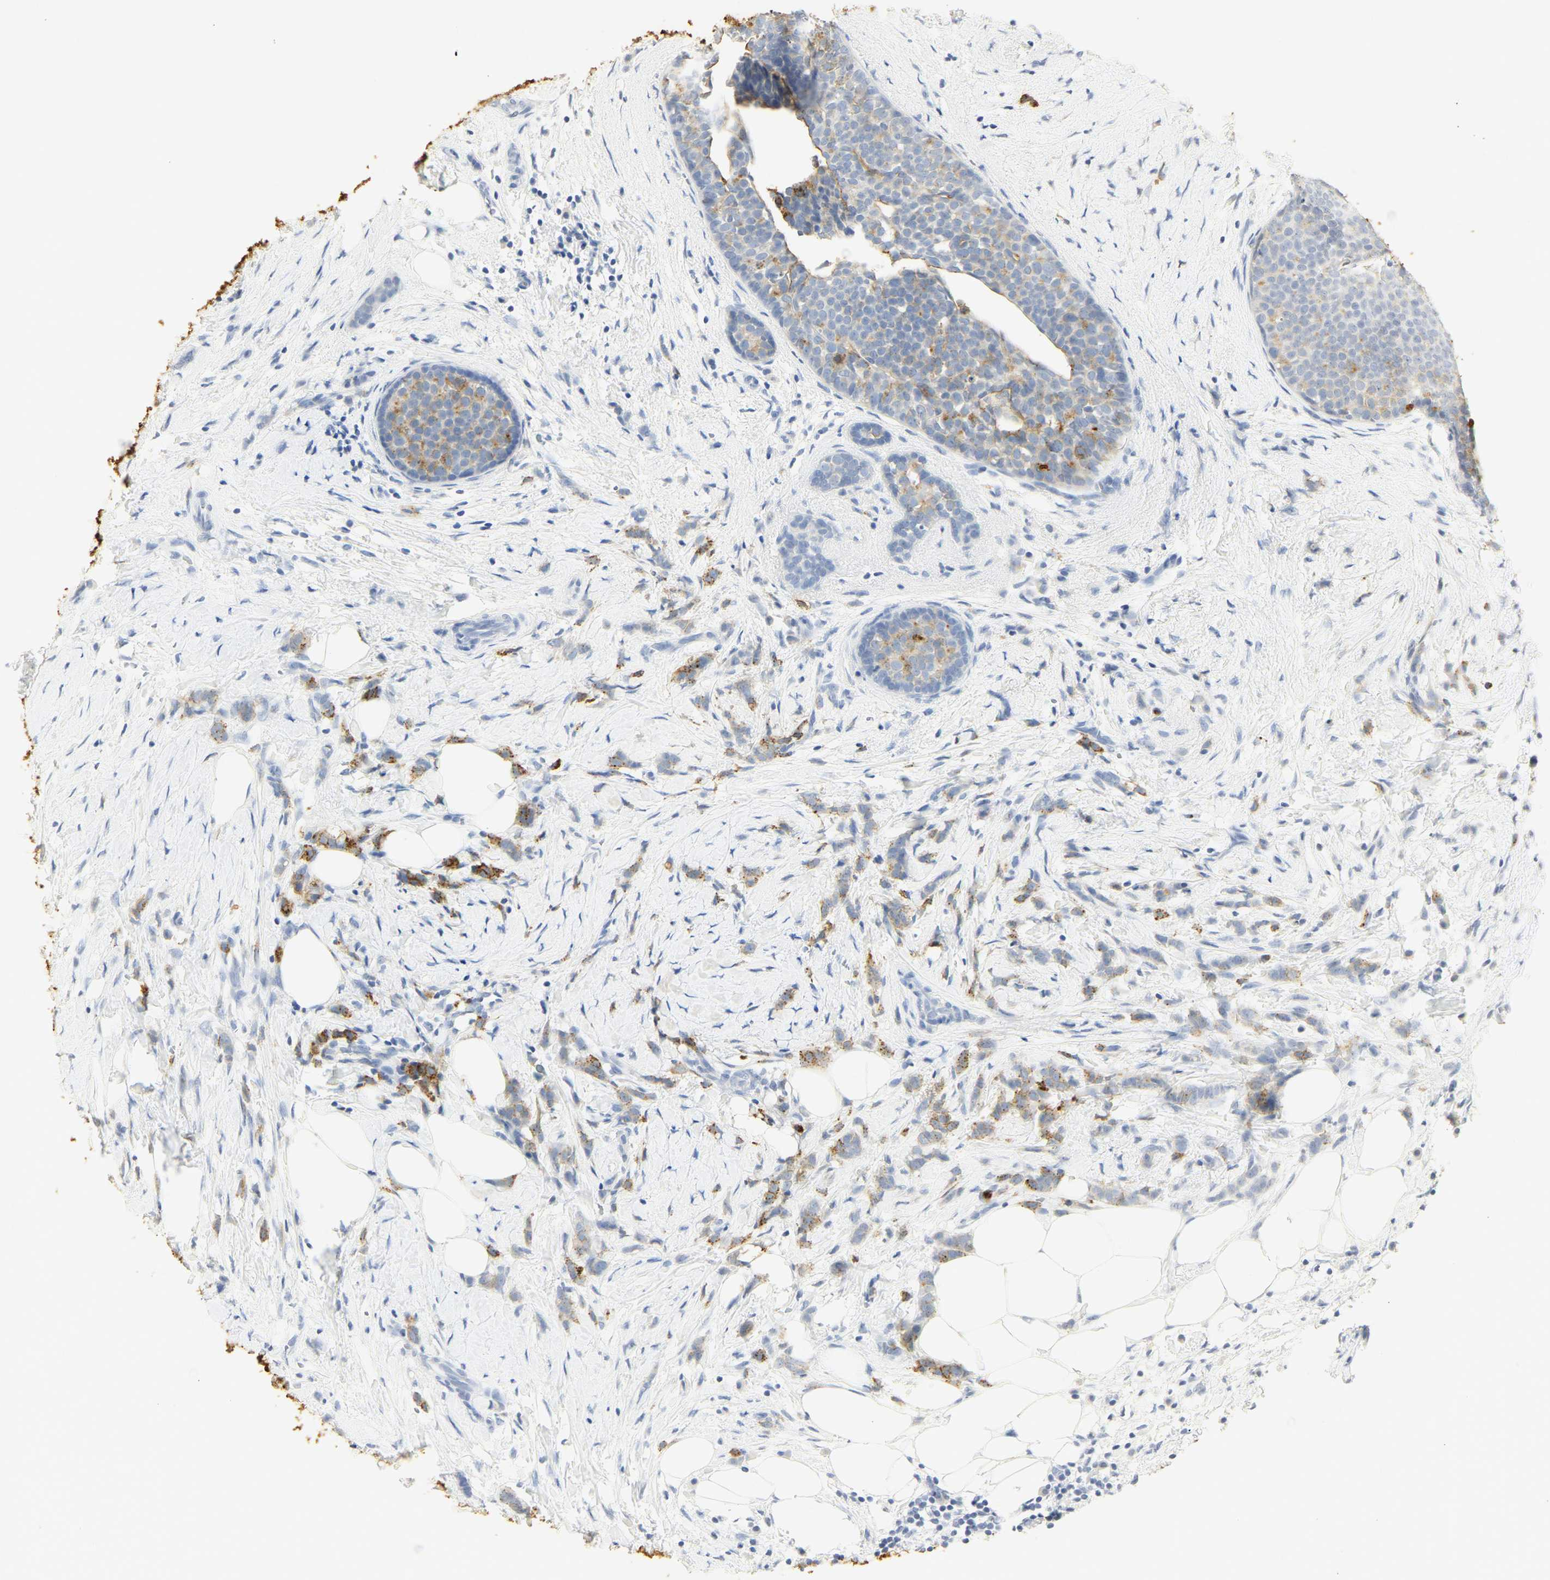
{"staining": {"intensity": "moderate", "quantity": "25%-75%", "location": "cytoplasmic/membranous"}, "tissue": "breast cancer", "cell_type": "Tumor cells", "image_type": "cancer", "snomed": [{"axis": "morphology", "description": "Lobular carcinoma, in situ"}, {"axis": "morphology", "description": "Lobular carcinoma"}, {"axis": "topography", "description": "Breast"}], "caption": "A medium amount of moderate cytoplasmic/membranous expression is appreciated in approximately 25%-75% of tumor cells in breast cancer (lobular carcinoma in situ) tissue. Immunohistochemistry (ihc) stains the protein in brown and the nuclei are stained blue.", "gene": "CEACAM5", "patient": {"sex": "female", "age": 41}}